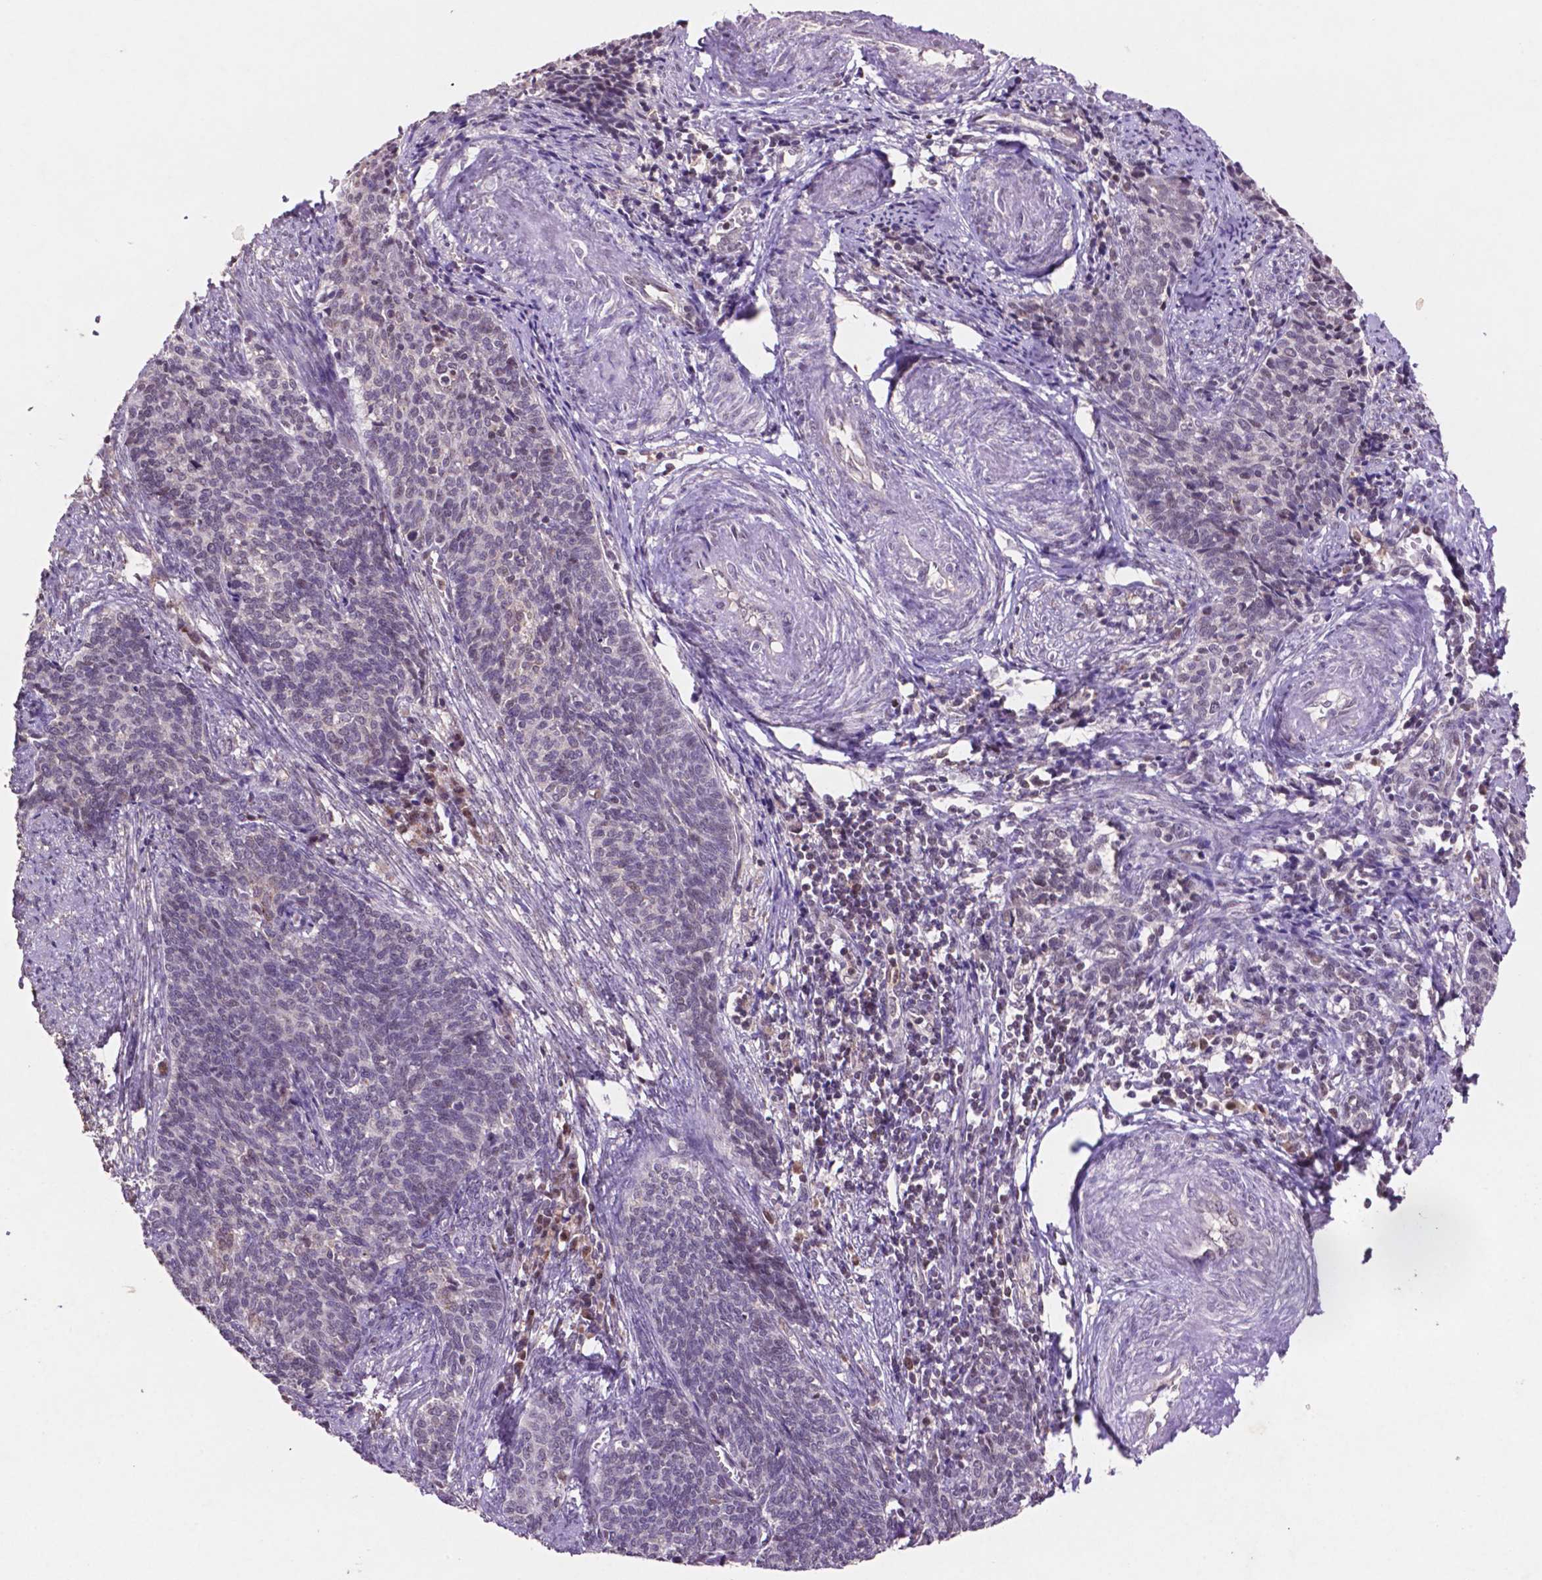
{"staining": {"intensity": "negative", "quantity": "none", "location": "none"}, "tissue": "cervical cancer", "cell_type": "Tumor cells", "image_type": "cancer", "snomed": [{"axis": "morphology", "description": "Squamous cell carcinoma, NOS"}, {"axis": "topography", "description": "Cervix"}], "caption": "Tumor cells show no significant expression in cervical squamous cell carcinoma.", "gene": "GLRX", "patient": {"sex": "female", "age": 39}}